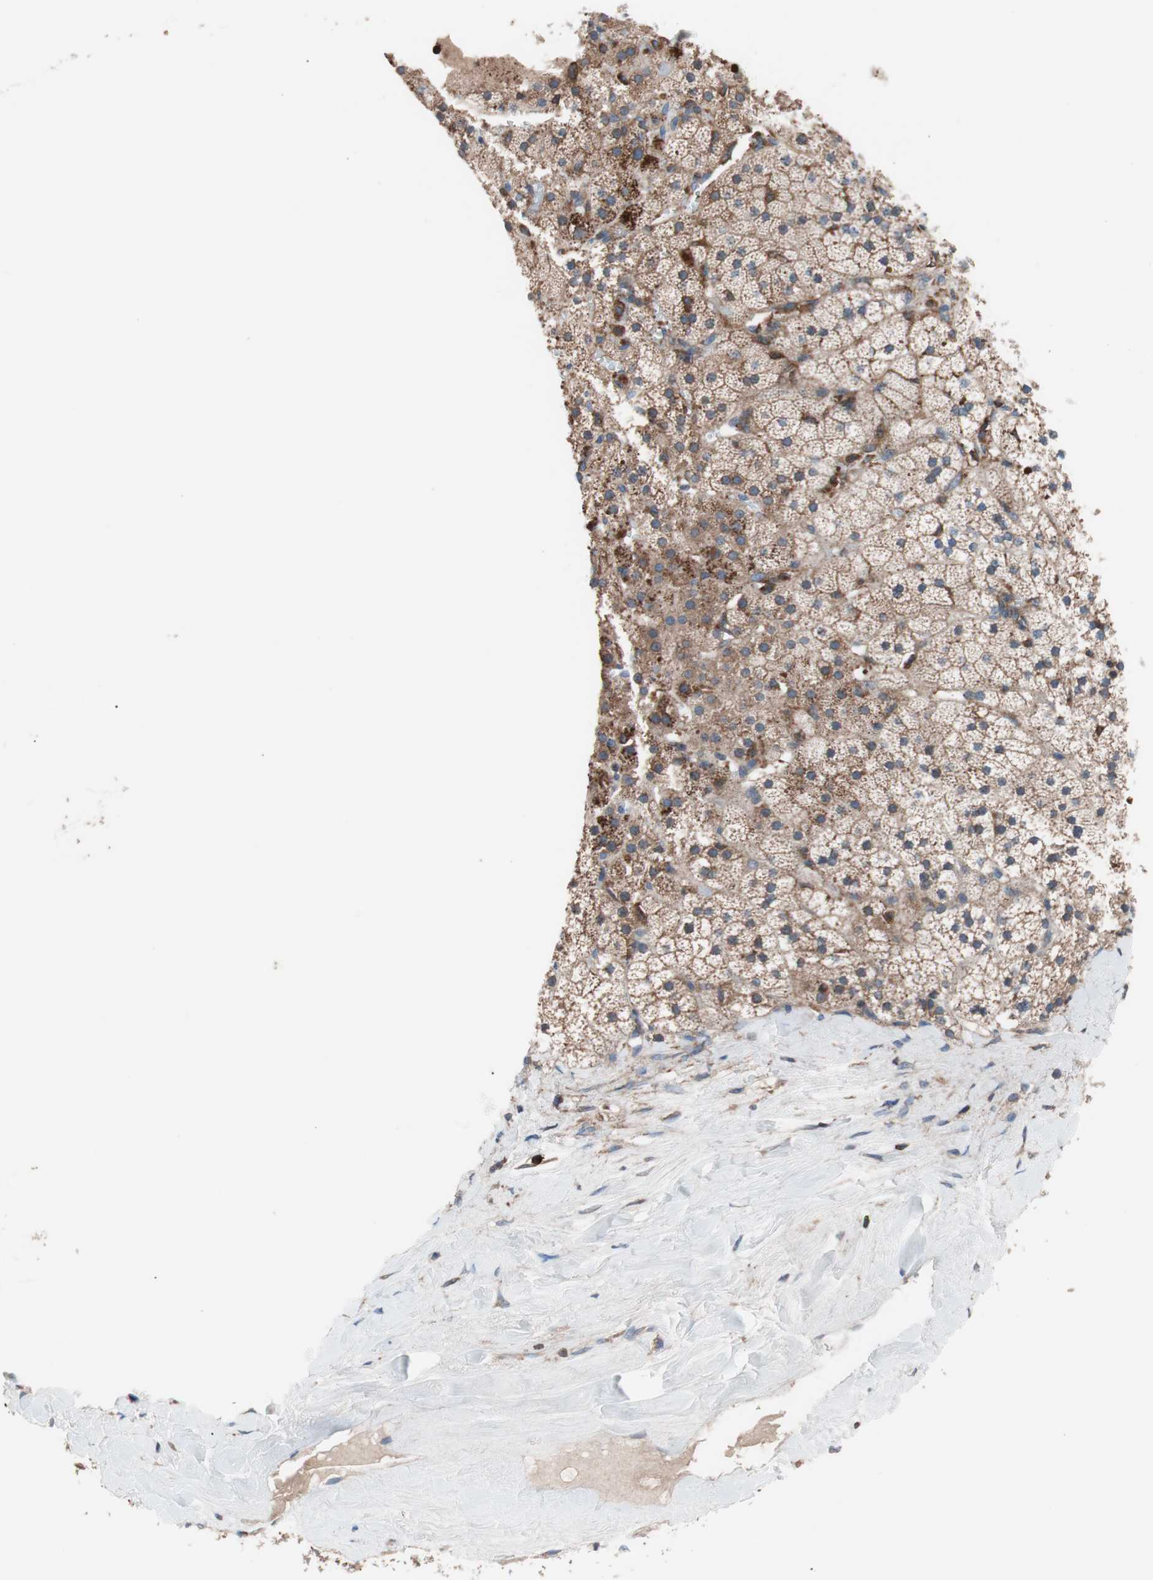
{"staining": {"intensity": "moderate", "quantity": ">75%", "location": "cytoplasmic/membranous"}, "tissue": "adrenal gland", "cell_type": "Glandular cells", "image_type": "normal", "snomed": [{"axis": "morphology", "description": "Normal tissue, NOS"}, {"axis": "topography", "description": "Adrenal gland"}], "caption": "Immunohistochemistry of benign adrenal gland reveals medium levels of moderate cytoplasmic/membranous staining in about >75% of glandular cells.", "gene": "PIK3R1", "patient": {"sex": "male", "age": 35}}